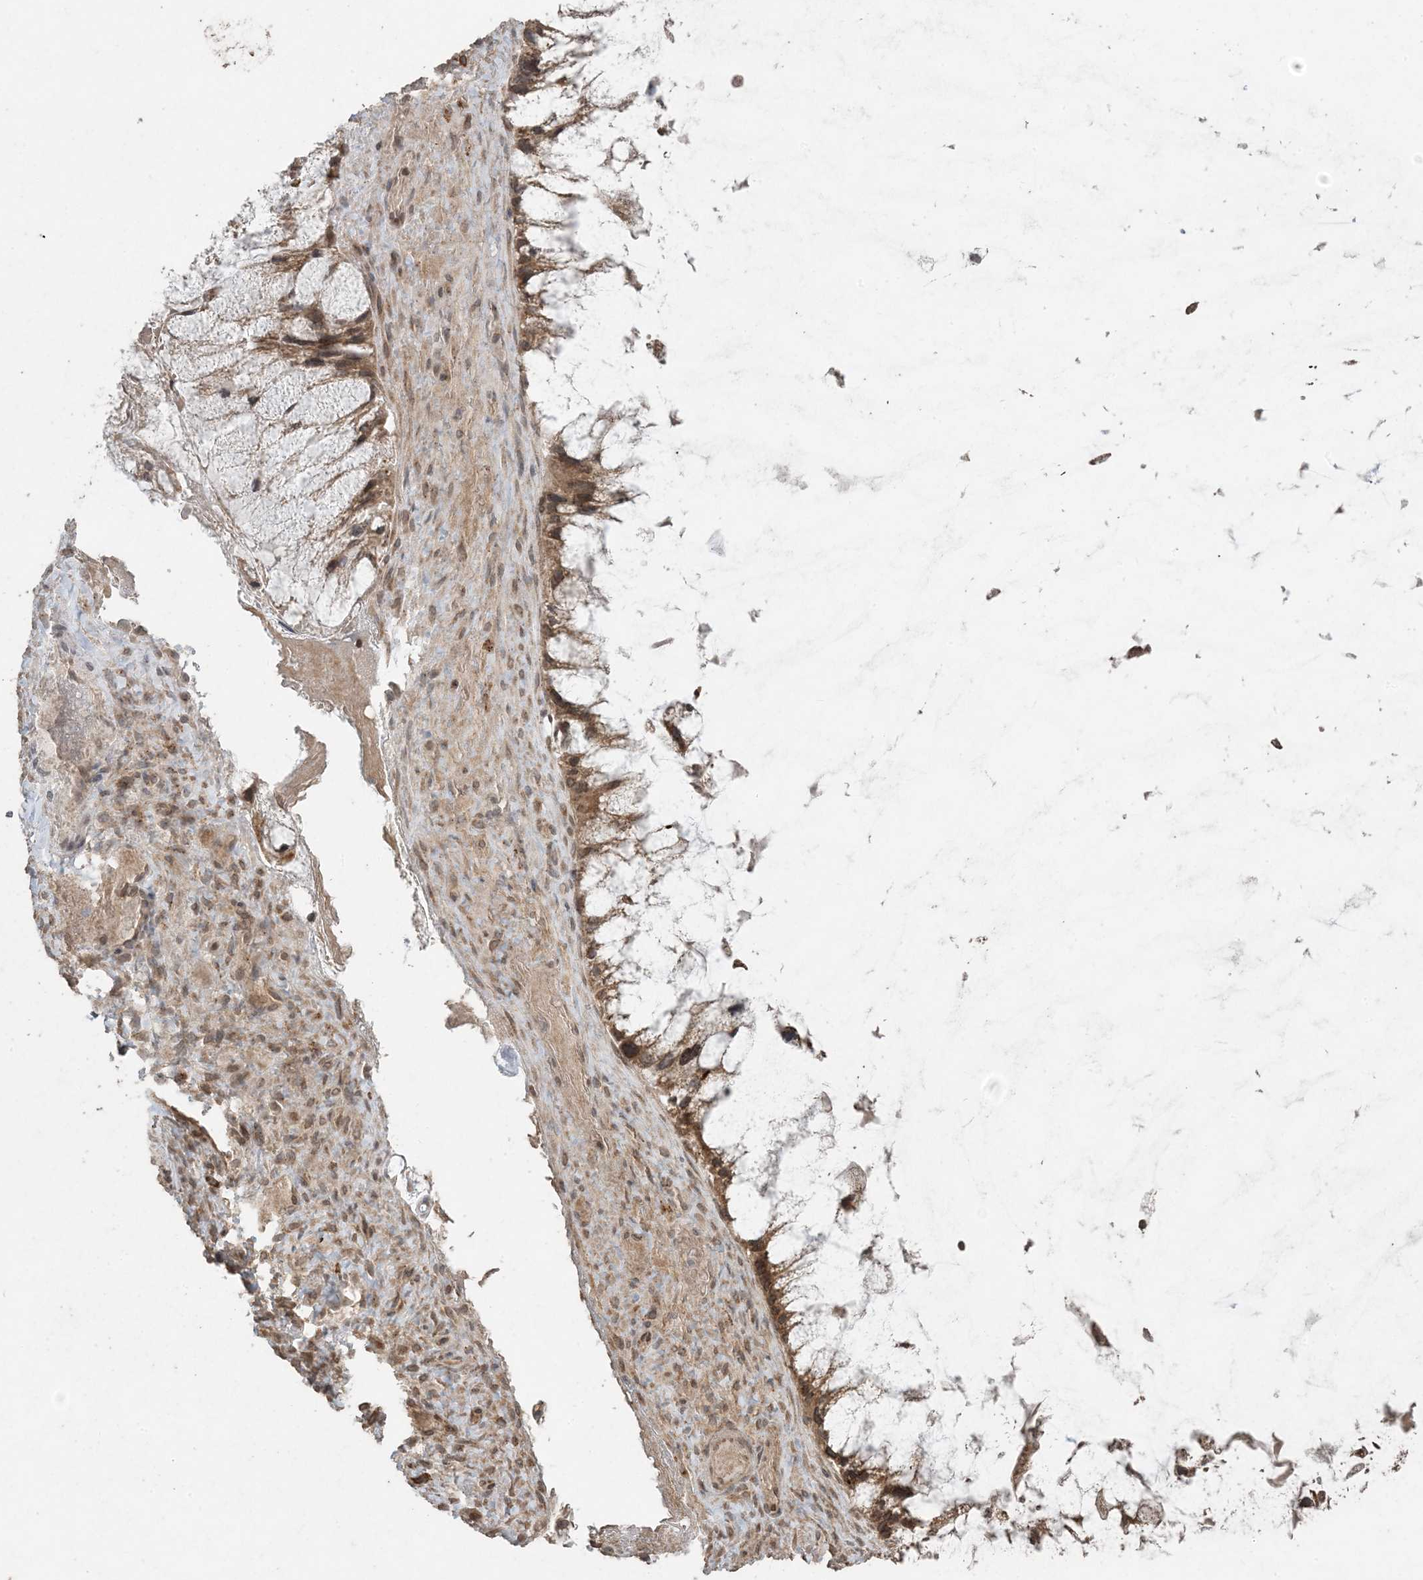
{"staining": {"intensity": "moderate", "quantity": ">75%", "location": "cytoplasmic/membranous,nuclear"}, "tissue": "ovarian cancer", "cell_type": "Tumor cells", "image_type": "cancer", "snomed": [{"axis": "morphology", "description": "Cystadenocarcinoma, mucinous, NOS"}, {"axis": "topography", "description": "Ovary"}], "caption": "Ovarian mucinous cystadenocarcinoma tissue shows moderate cytoplasmic/membranous and nuclear staining in approximately >75% of tumor cells, visualized by immunohistochemistry.", "gene": "DDX19B", "patient": {"sex": "female", "age": 37}}